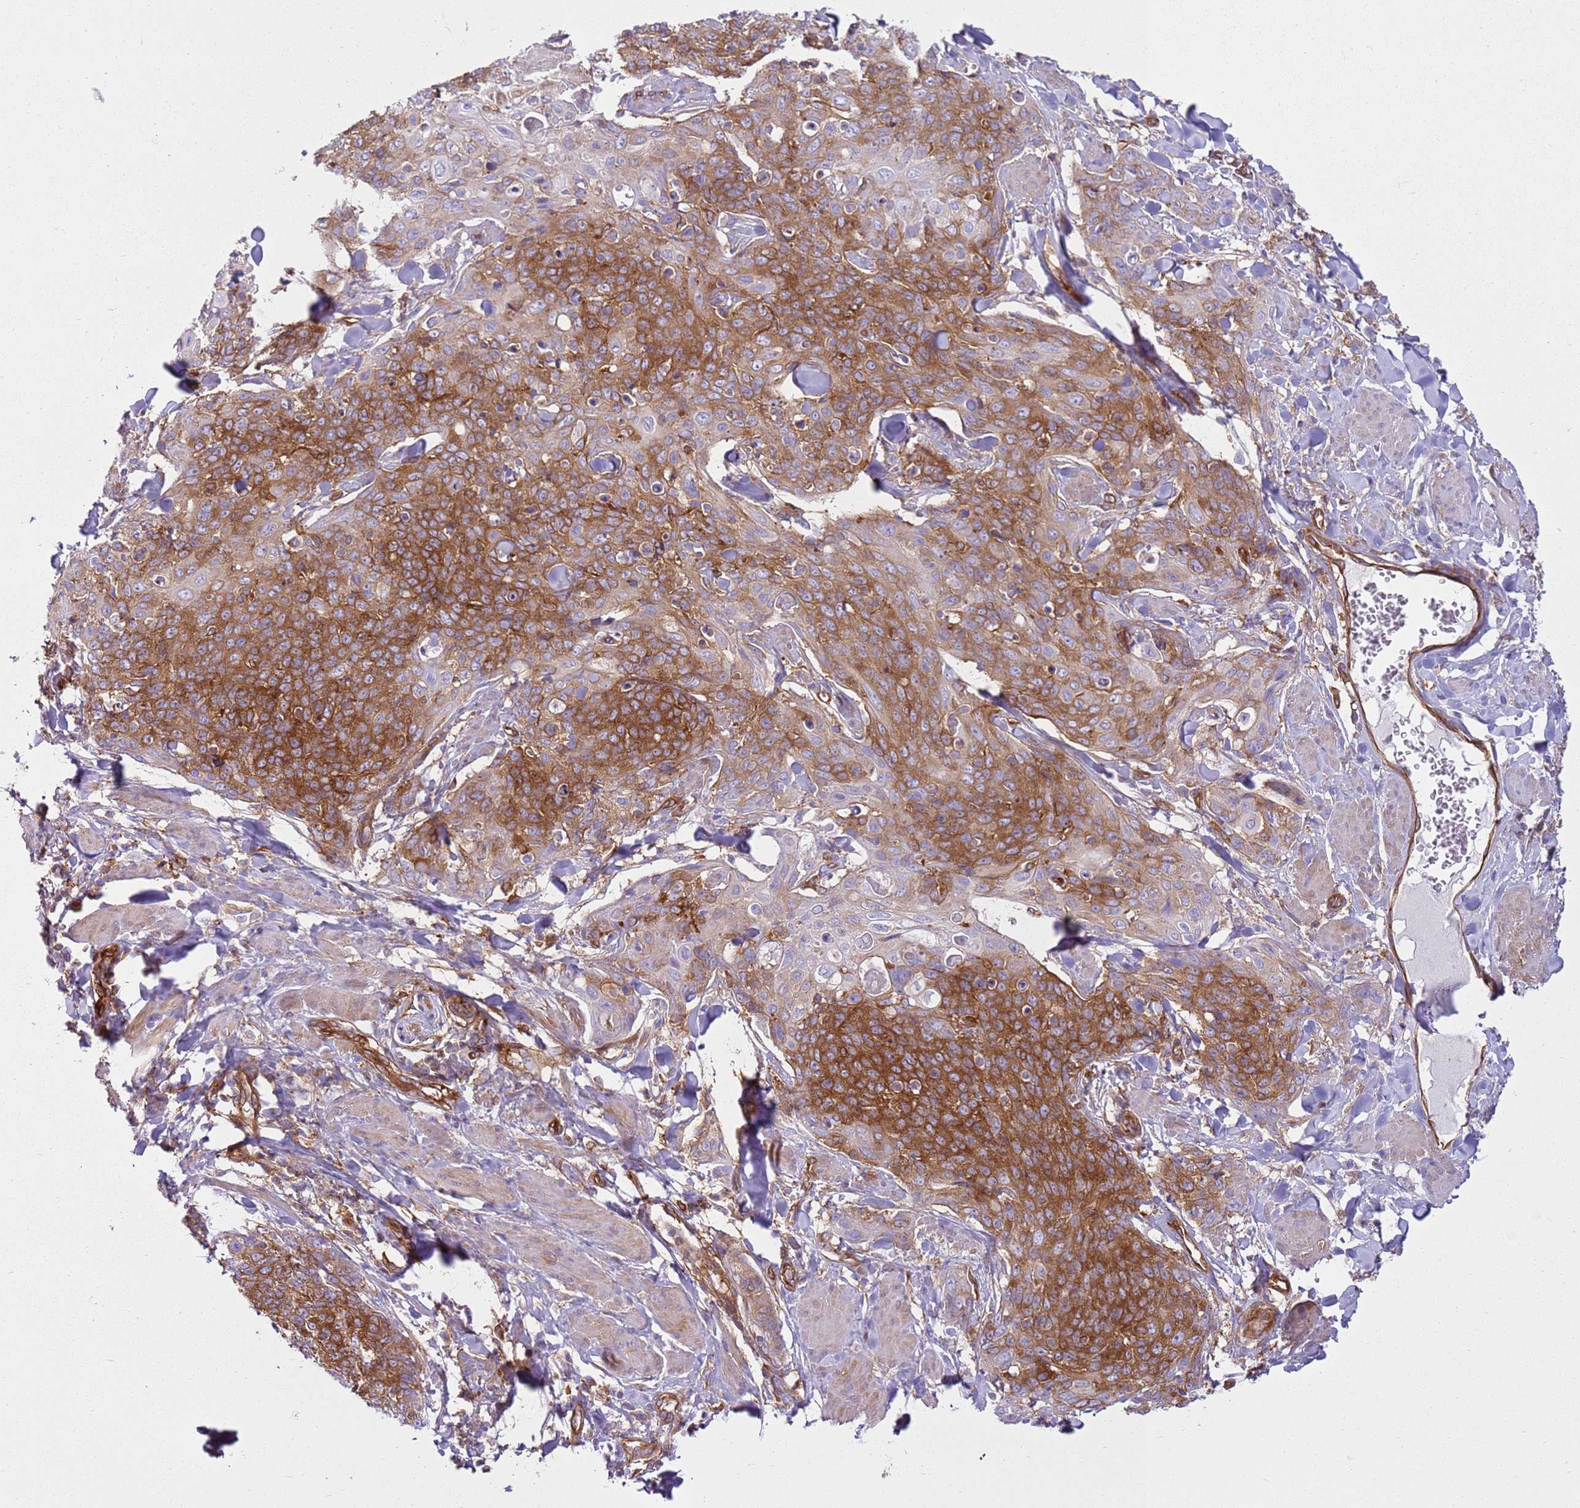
{"staining": {"intensity": "strong", "quantity": ">75%", "location": "cytoplasmic/membranous"}, "tissue": "skin cancer", "cell_type": "Tumor cells", "image_type": "cancer", "snomed": [{"axis": "morphology", "description": "Squamous cell carcinoma, NOS"}, {"axis": "topography", "description": "Skin"}, {"axis": "topography", "description": "Vulva"}], "caption": "Strong cytoplasmic/membranous positivity for a protein is present in approximately >75% of tumor cells of skin squamous cell carcinoma using immunohistochemistry (IHC).", "gene": "SNX21", "patient": {"sex": "female", "age": 85}}